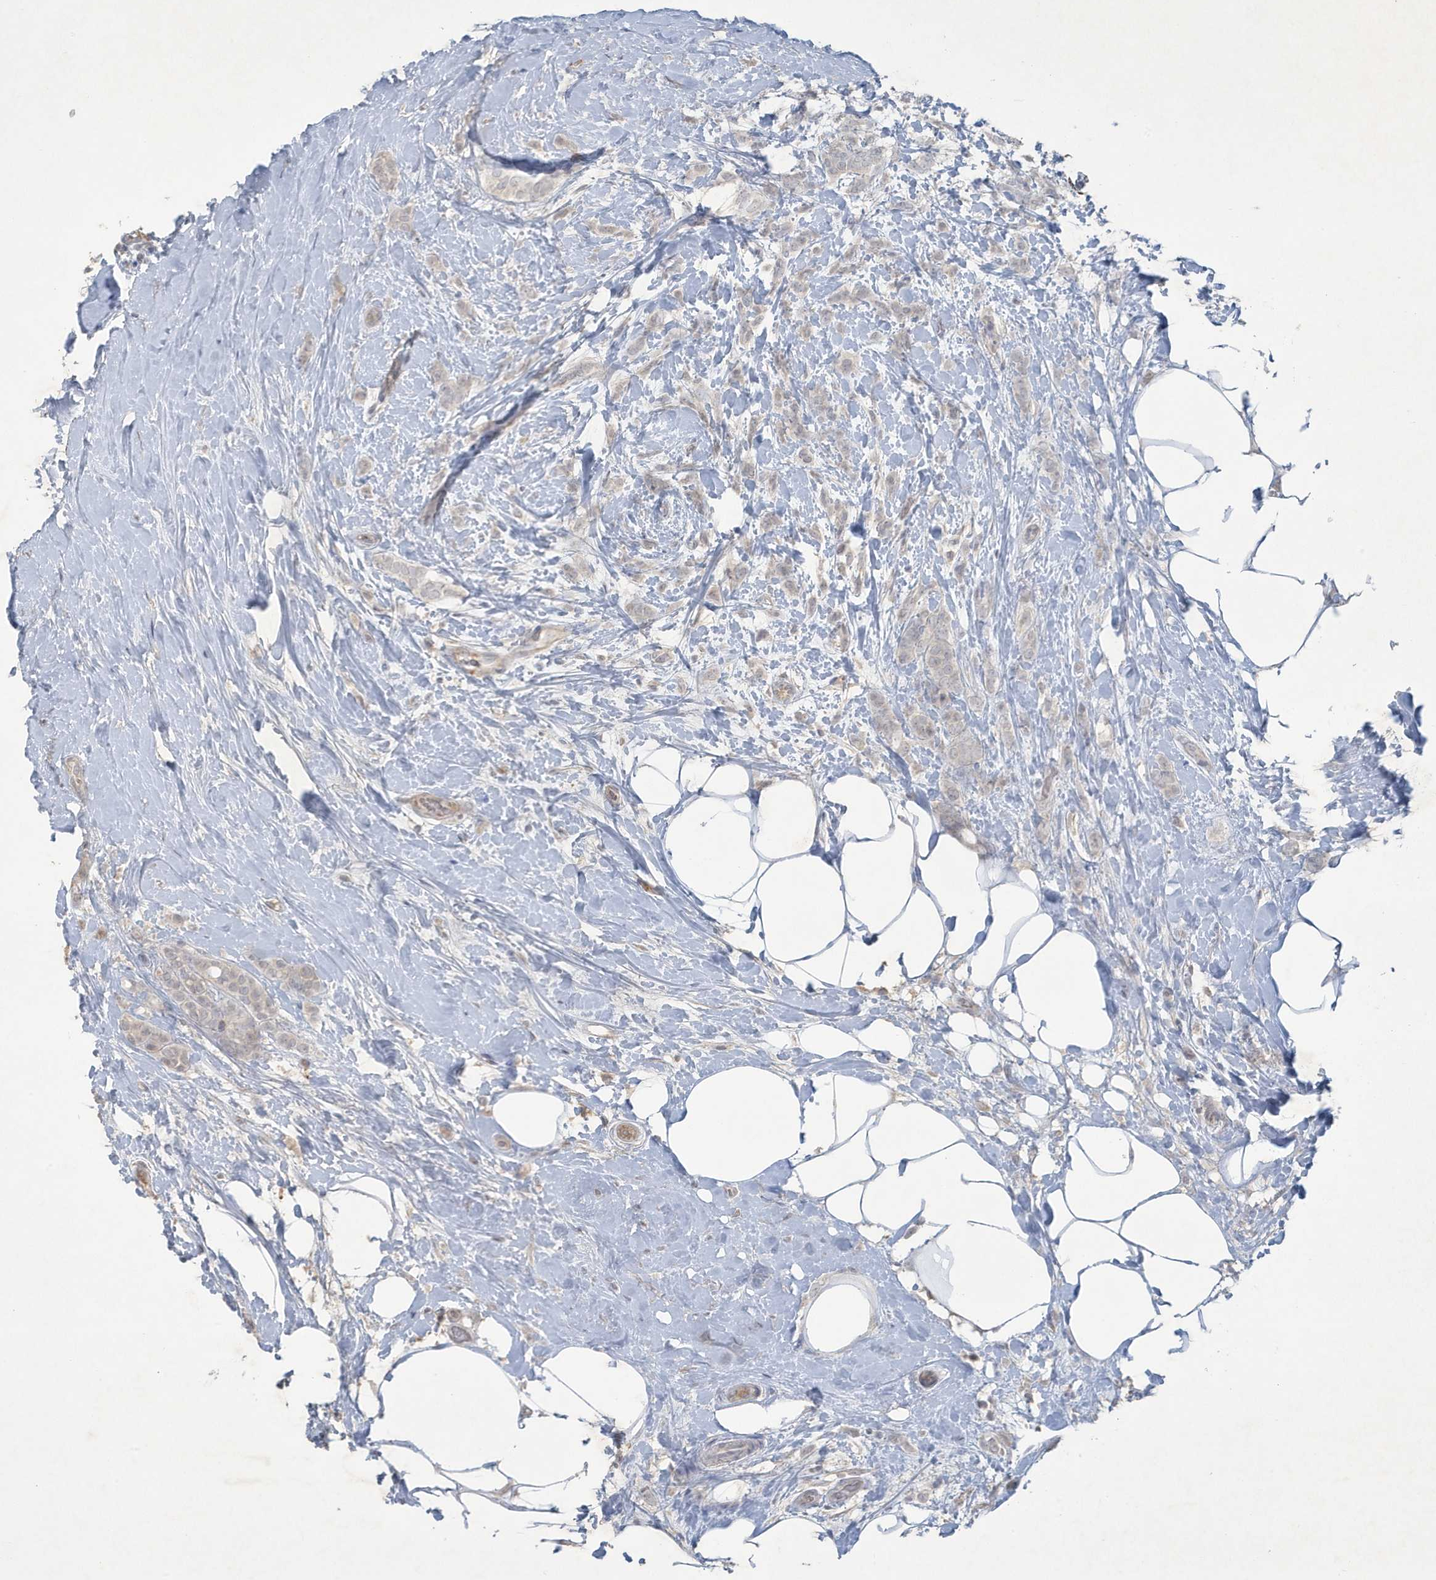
{"staining": {"intensity": "negative", "quantity": "none", "location": "none"}, "tissue": "breast cancer", "cell_type": "Tumor cells", "image_type": "cancer", "snomed": [{"axis": "morphology", "description": "Lobular carcinoma, in situ"}, {"axis": "morphology", "description": "Lobular carcinoma"}, {"axis": "topography", "description": "Breast"}], "caption": "This is an immunohistochemistry image of human breast lobular carcinoma in situ. There is no expression in tumor cells.", "gene": "CCDC24", "patient": {"sex": "female", "age": 41}}